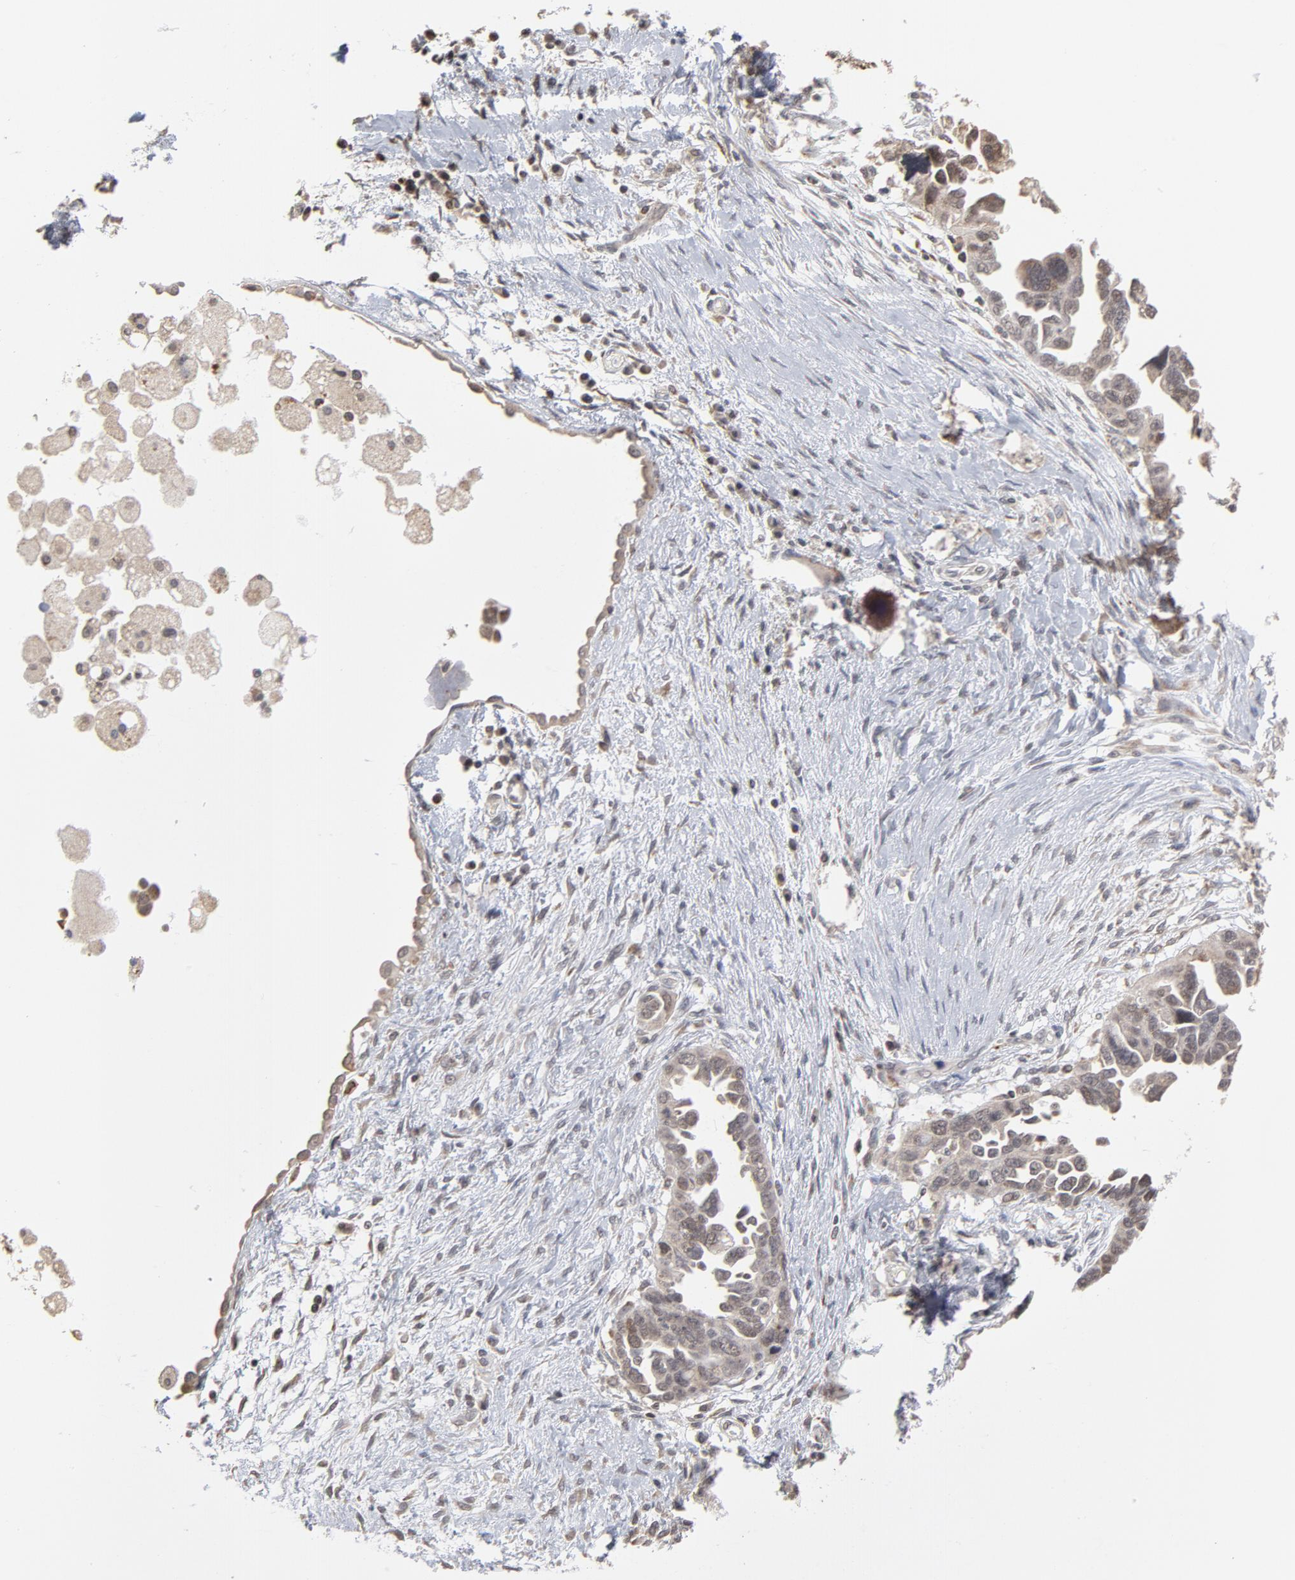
{"staining": {"intensity": "weak", "quantity": ">75%", "location": "cytoplasmic/membranous"}, "tissue": "ovarian cancer", "cell_type": "Tumor cells", "image_type": "cancer", "snomed": [{"axis": "morphology", "description": "Cystadenocarcinoma, serous, NOS"}, {"axis": "topography", "description": "Ovary"}], "caption": "Ovarian serous cystadenocarcinoma stained for a protein demonstrates weak cytoplasmic/membranous positivity in tumor cells.", "gene": "ARIH1", "patient": {"sex": "female", "age": 63}}